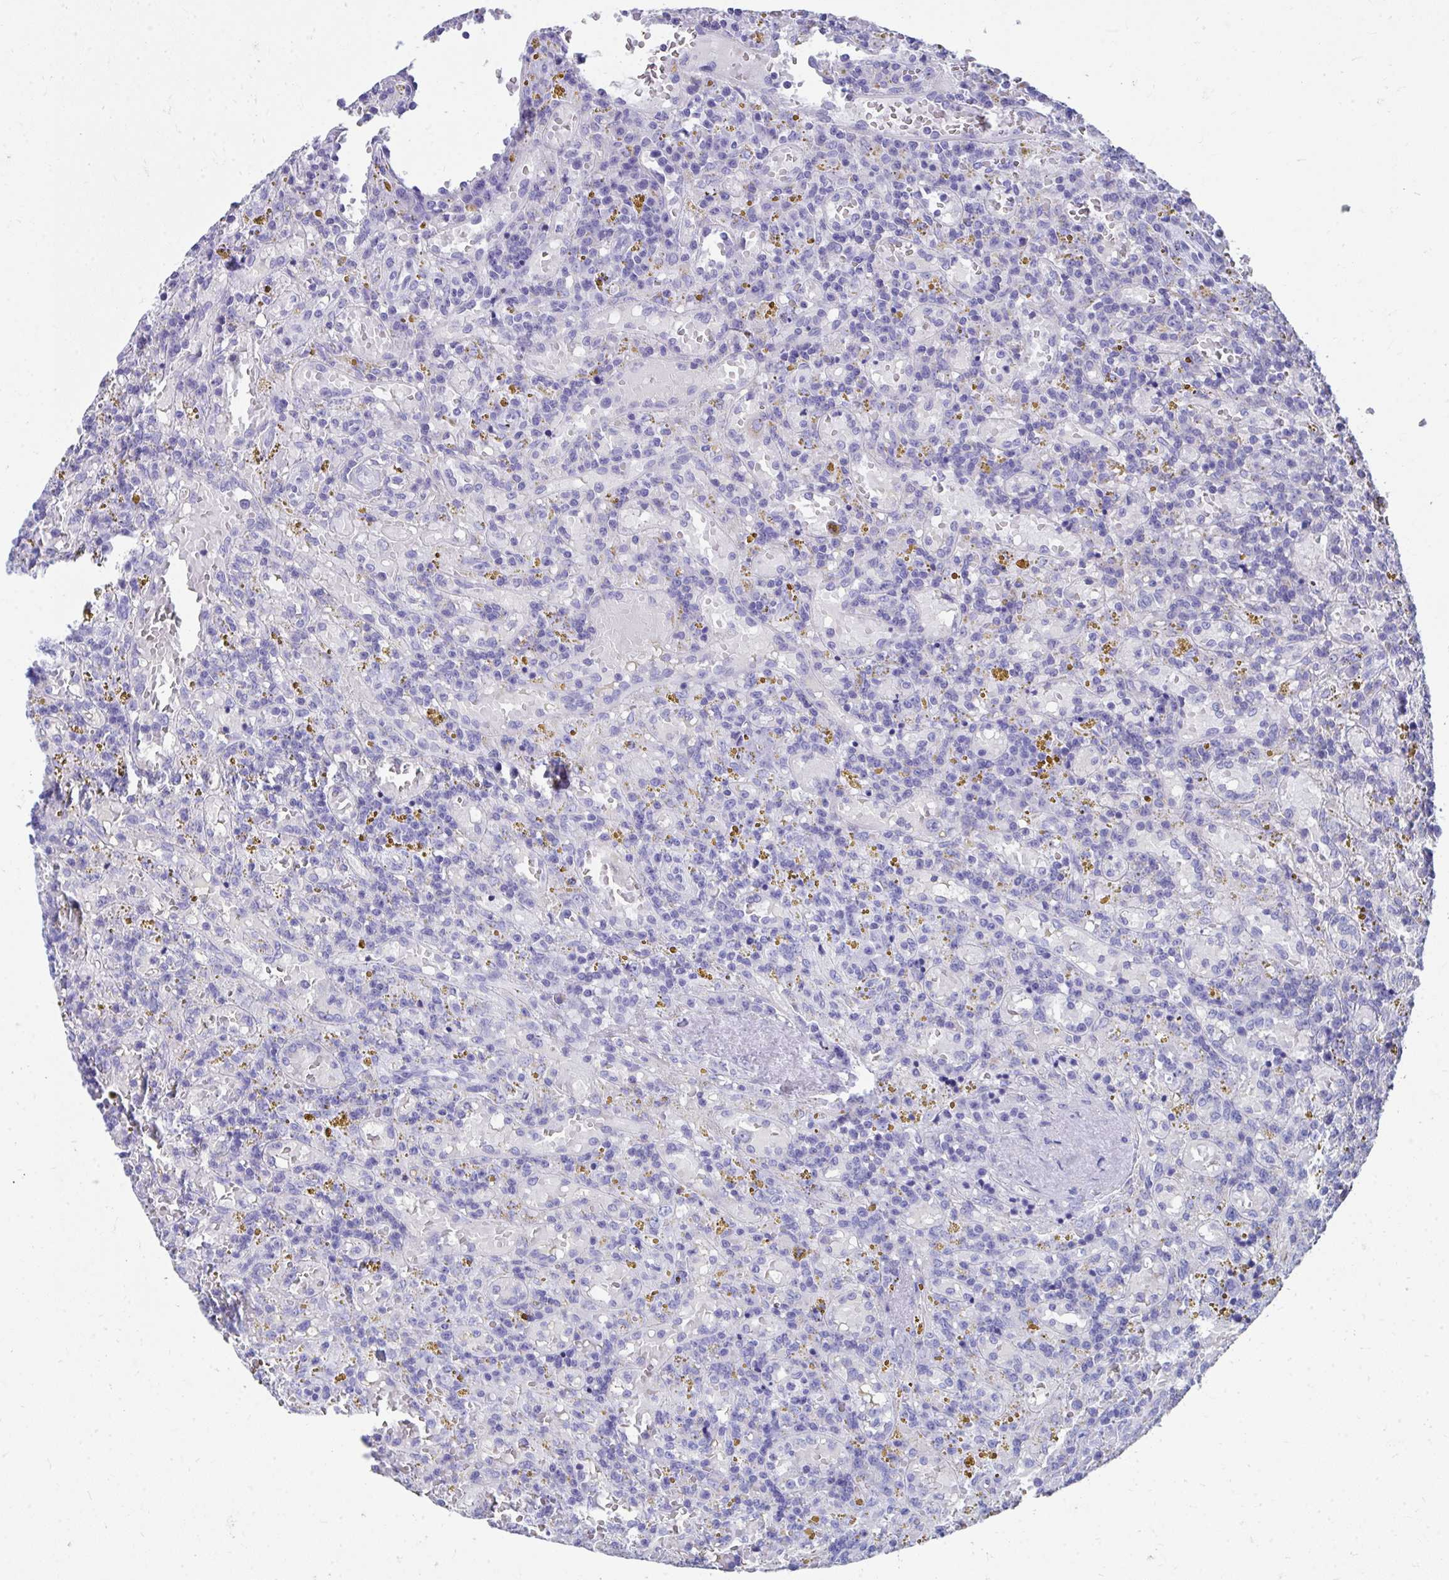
{"staining": {"intensity": "negative", "quantity": "none", "location": "none"}, "tissue": "lymphoma", "cell_type": "Tumor cells", "image_type": "cancer", "snomed": [{"axis": "morphology", "description": "Malignant lymphoma, non-Hodgkin's type, Low grade"}, {"axis": "topography", "description": "Spleen"}], "caption": "The image displays no staining of tumor cells in low-grade malignant lymphoma, non-Hodgkin's type.", "gene": "HGD", "patient": {"sex": "female", "age": 65}}